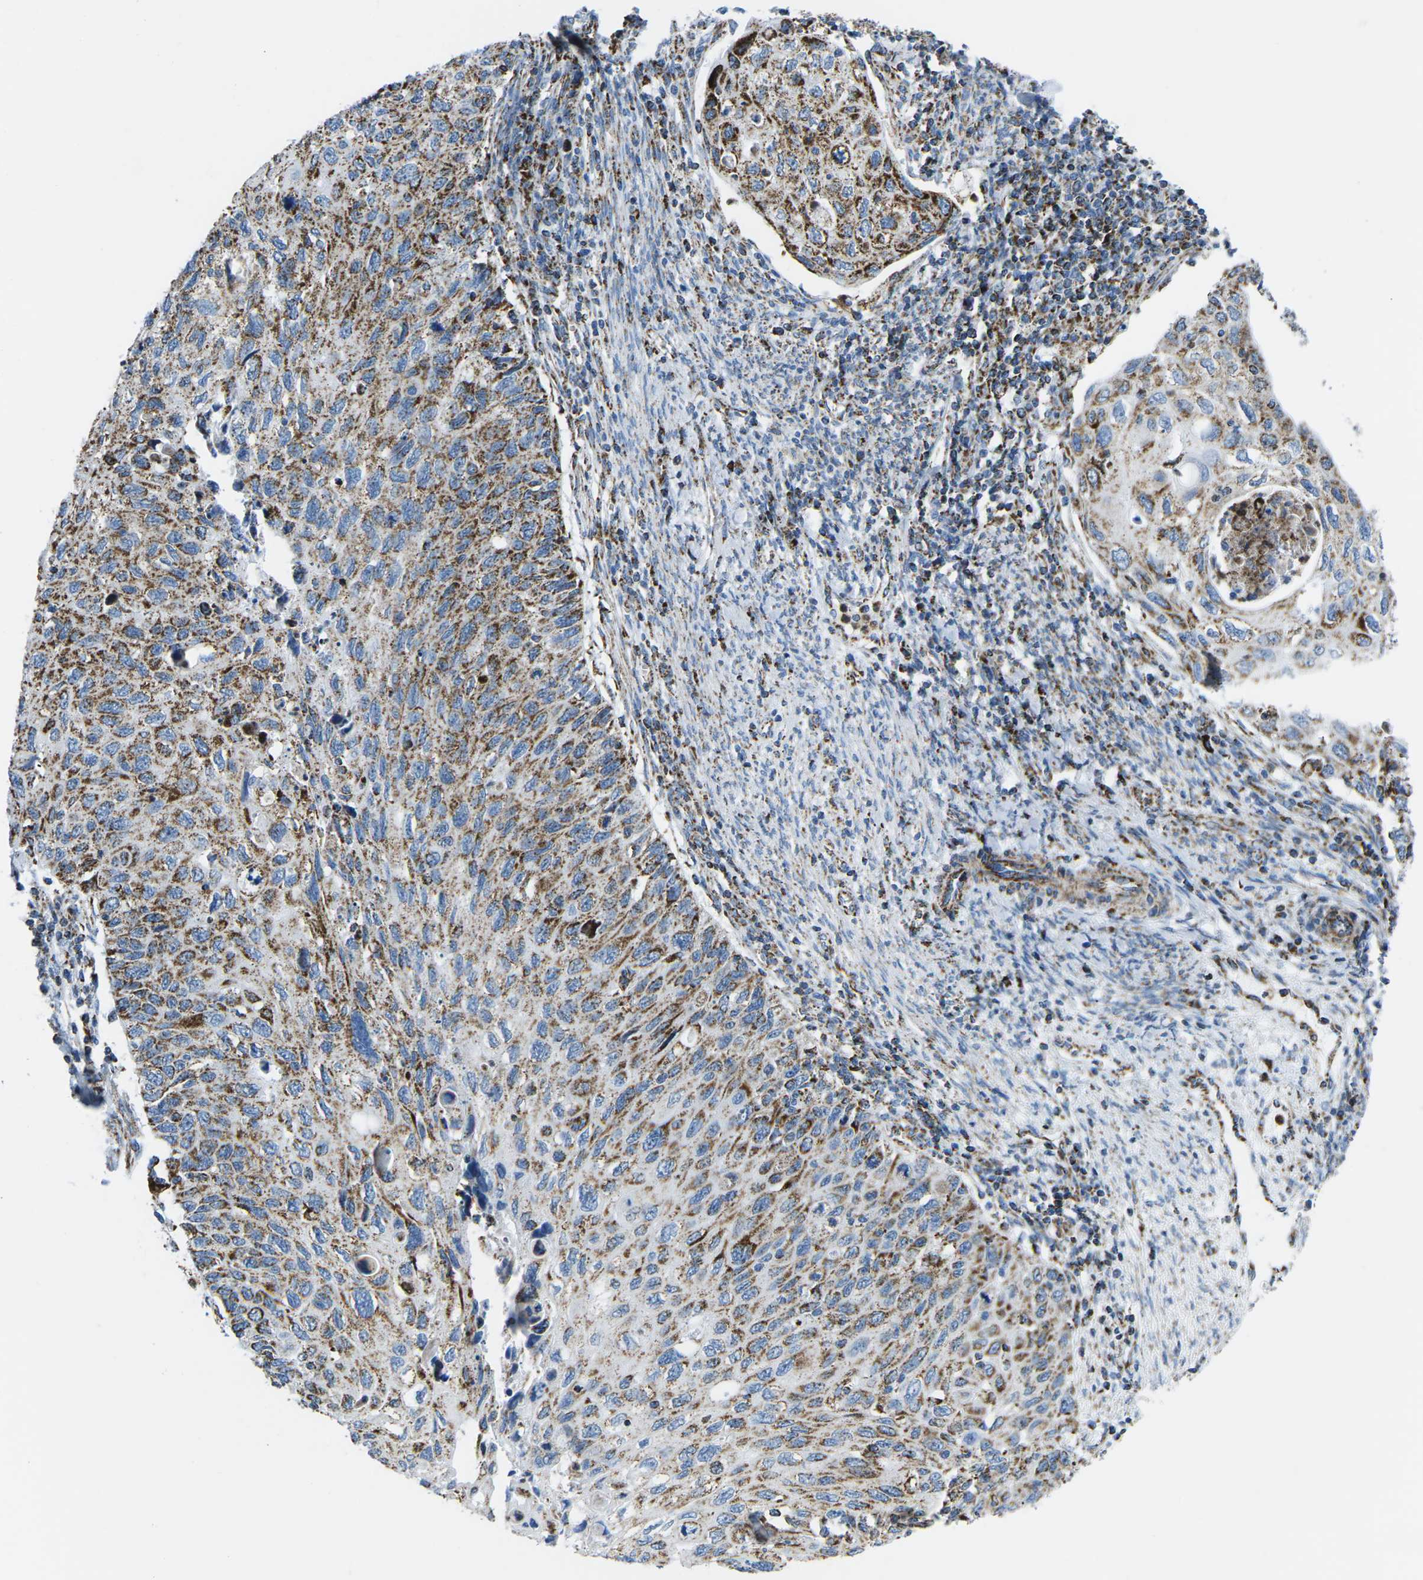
{"staining": {"intensity": "strong", "quantity": ">75%", "location": "cytoplasmic/membranous"}, "tissue": "cervical cancer", "cell_type": "Tumor cells", "image_type": "cancer", "snomed": [{"axis": "morphology", "description": "Squamous cell carcinoma, NOS"}, {"axis": "topography", "description": "Cervix"}], "caption": "Human squamous cell carcinoma (cervical) stained for a protein (brown) reveals strong cytoplasmic/membranous positive expression in about >75% of tumor cells.", "gene": "COX6C", "patient": {"sex": "female", "age": 70}}